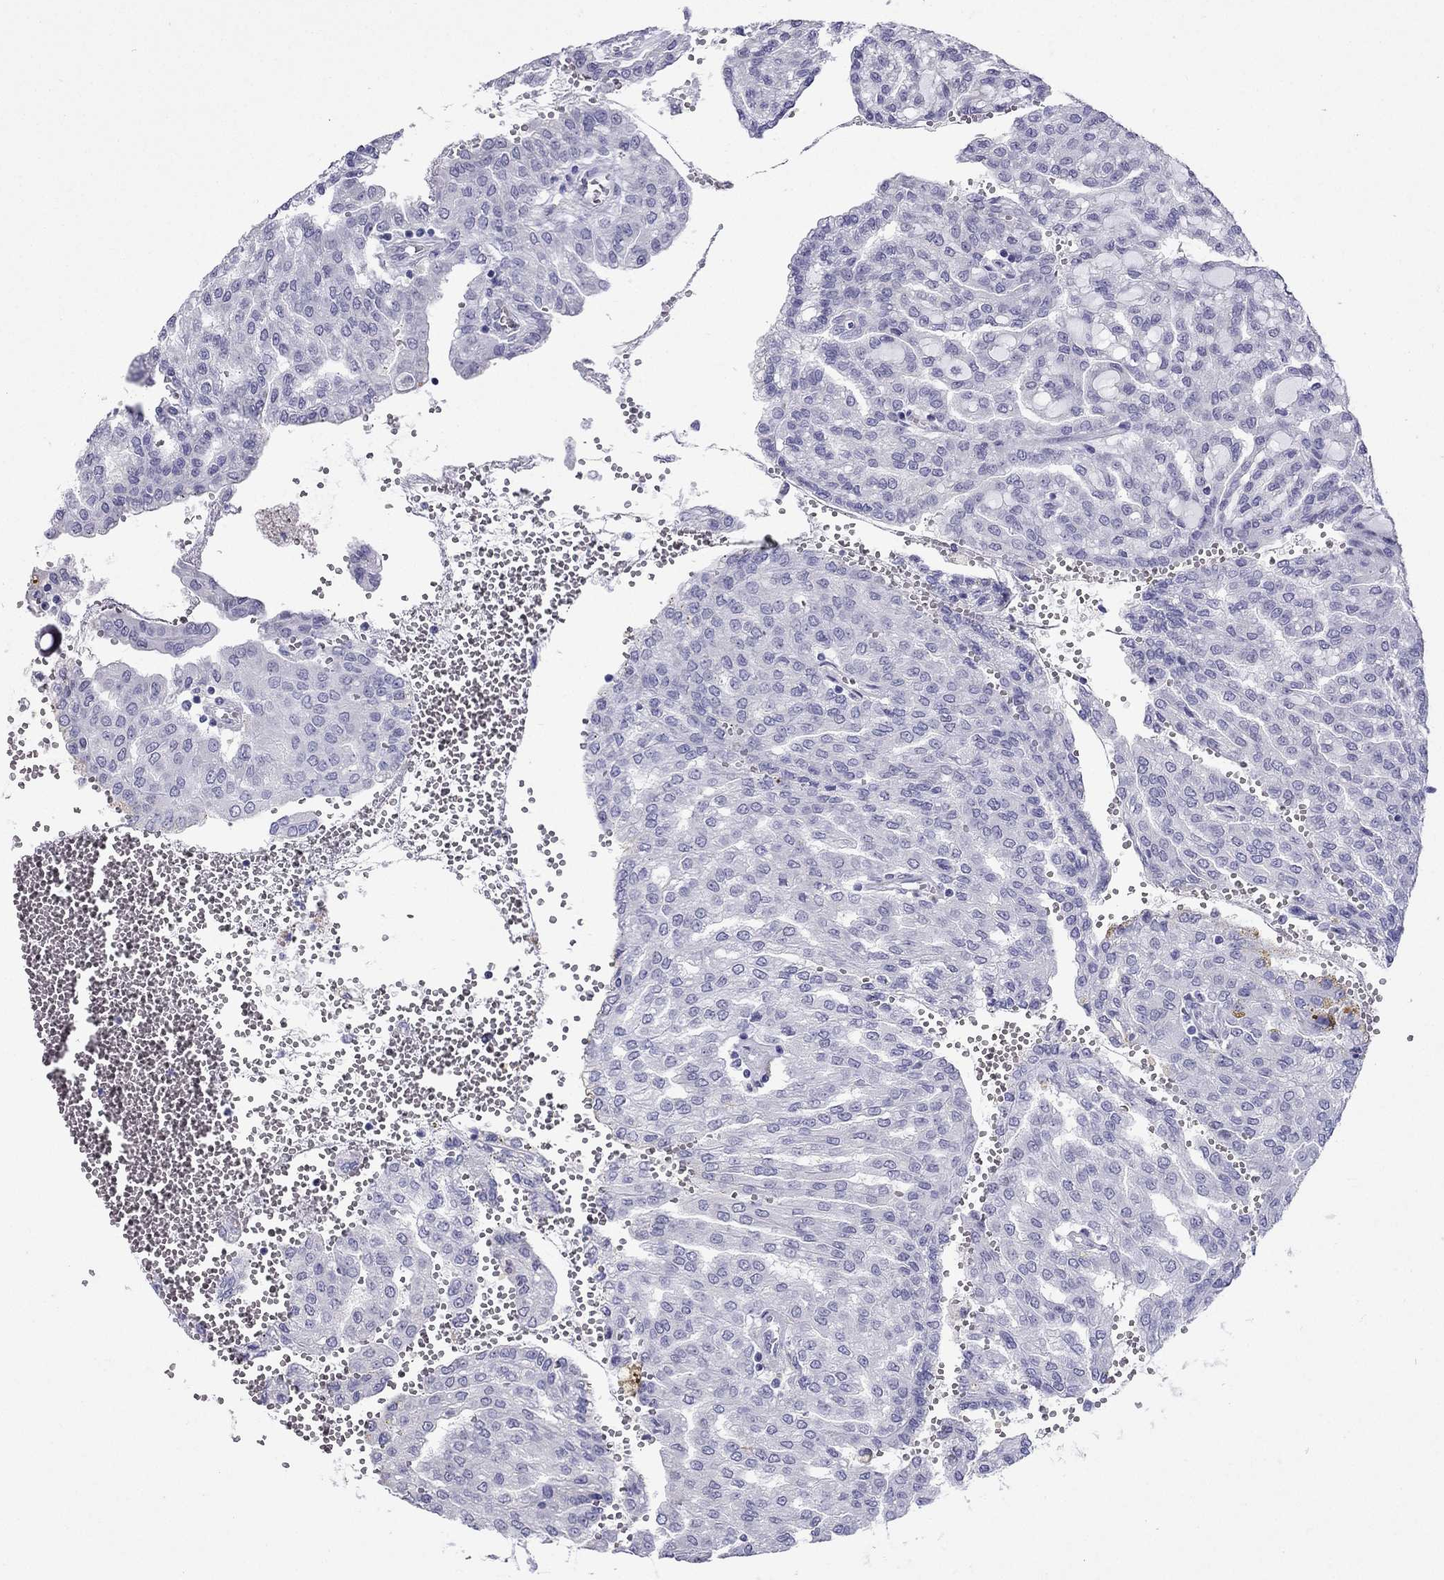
{"staining": {"intensity": "negative", "quantity": "none", "location": "none"}, "tissue": "renal cancer", "cell_type": "Tumor cells", "image_type": "cancer", "snomed": [{"axis": "morphology", "description": "Adenocarcinoma, NOS"}, {"axis": "topography", "description": "Kidney"}], "caption": "Tumor cells show no significant staining in adenocarcinoma (renal). (DAB IHC, high magnification).", "gene": "GJA8", "patient": {"sex": "male", "age": 63}}